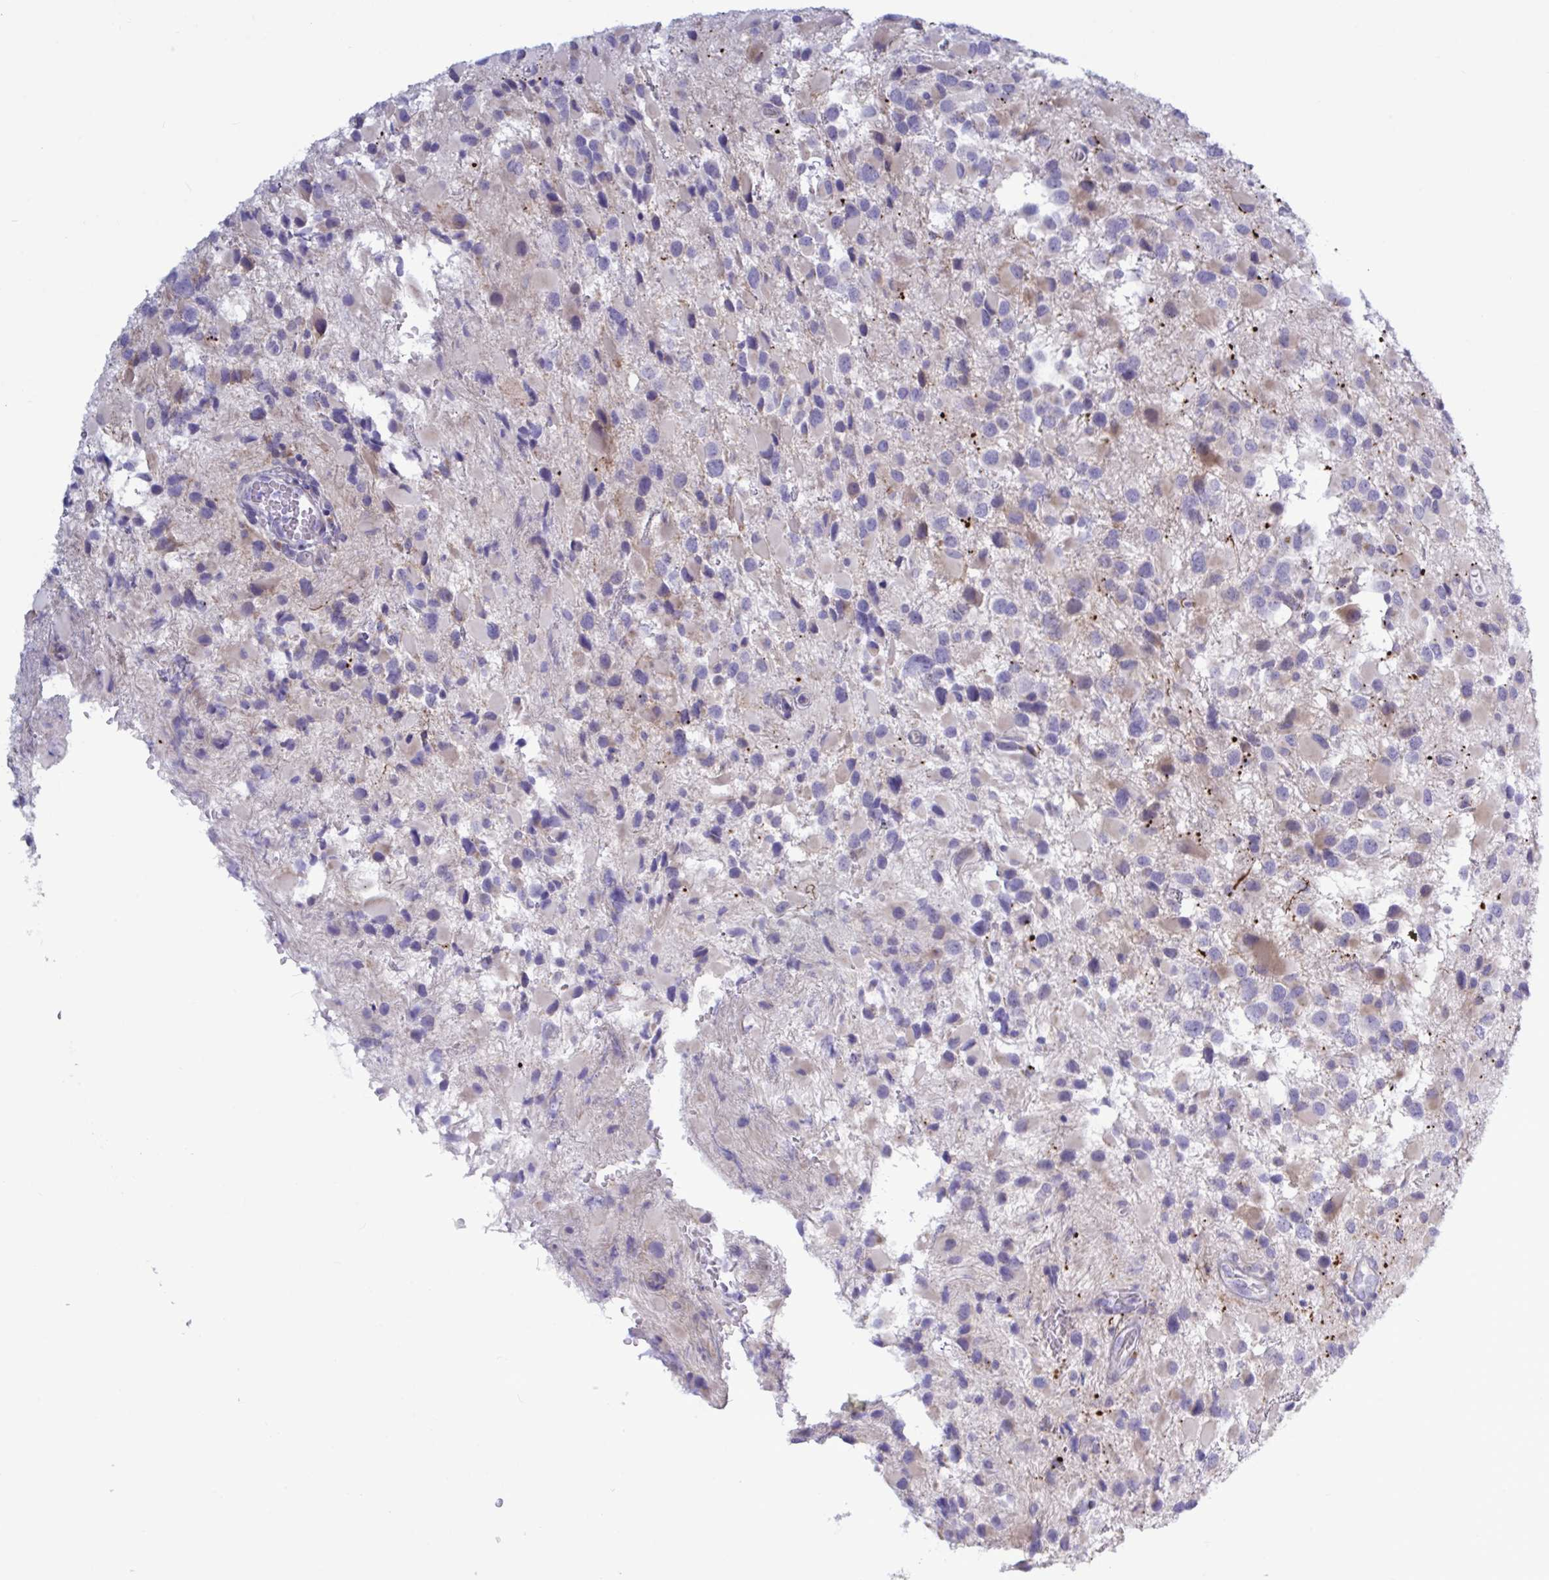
{"staining": {"intensity": "weak", "quantity": "<25%", "location": "cytoplasmic/membranous"}, "tissue": "glioma", "cell_type": "Tumor cells", "image_type": "cancer", "snomed": [{"axis": "morphology", "description": "Glioma, malignant, High grade"}, {"axis": "topography", "description": "Brain"}], "caption": "This is an IHC image of human malignant high-grade glioma. There is no positivity in tumor cells.", "gene": "ATG9A", "patient": {"sex": "female", "age": 40}}